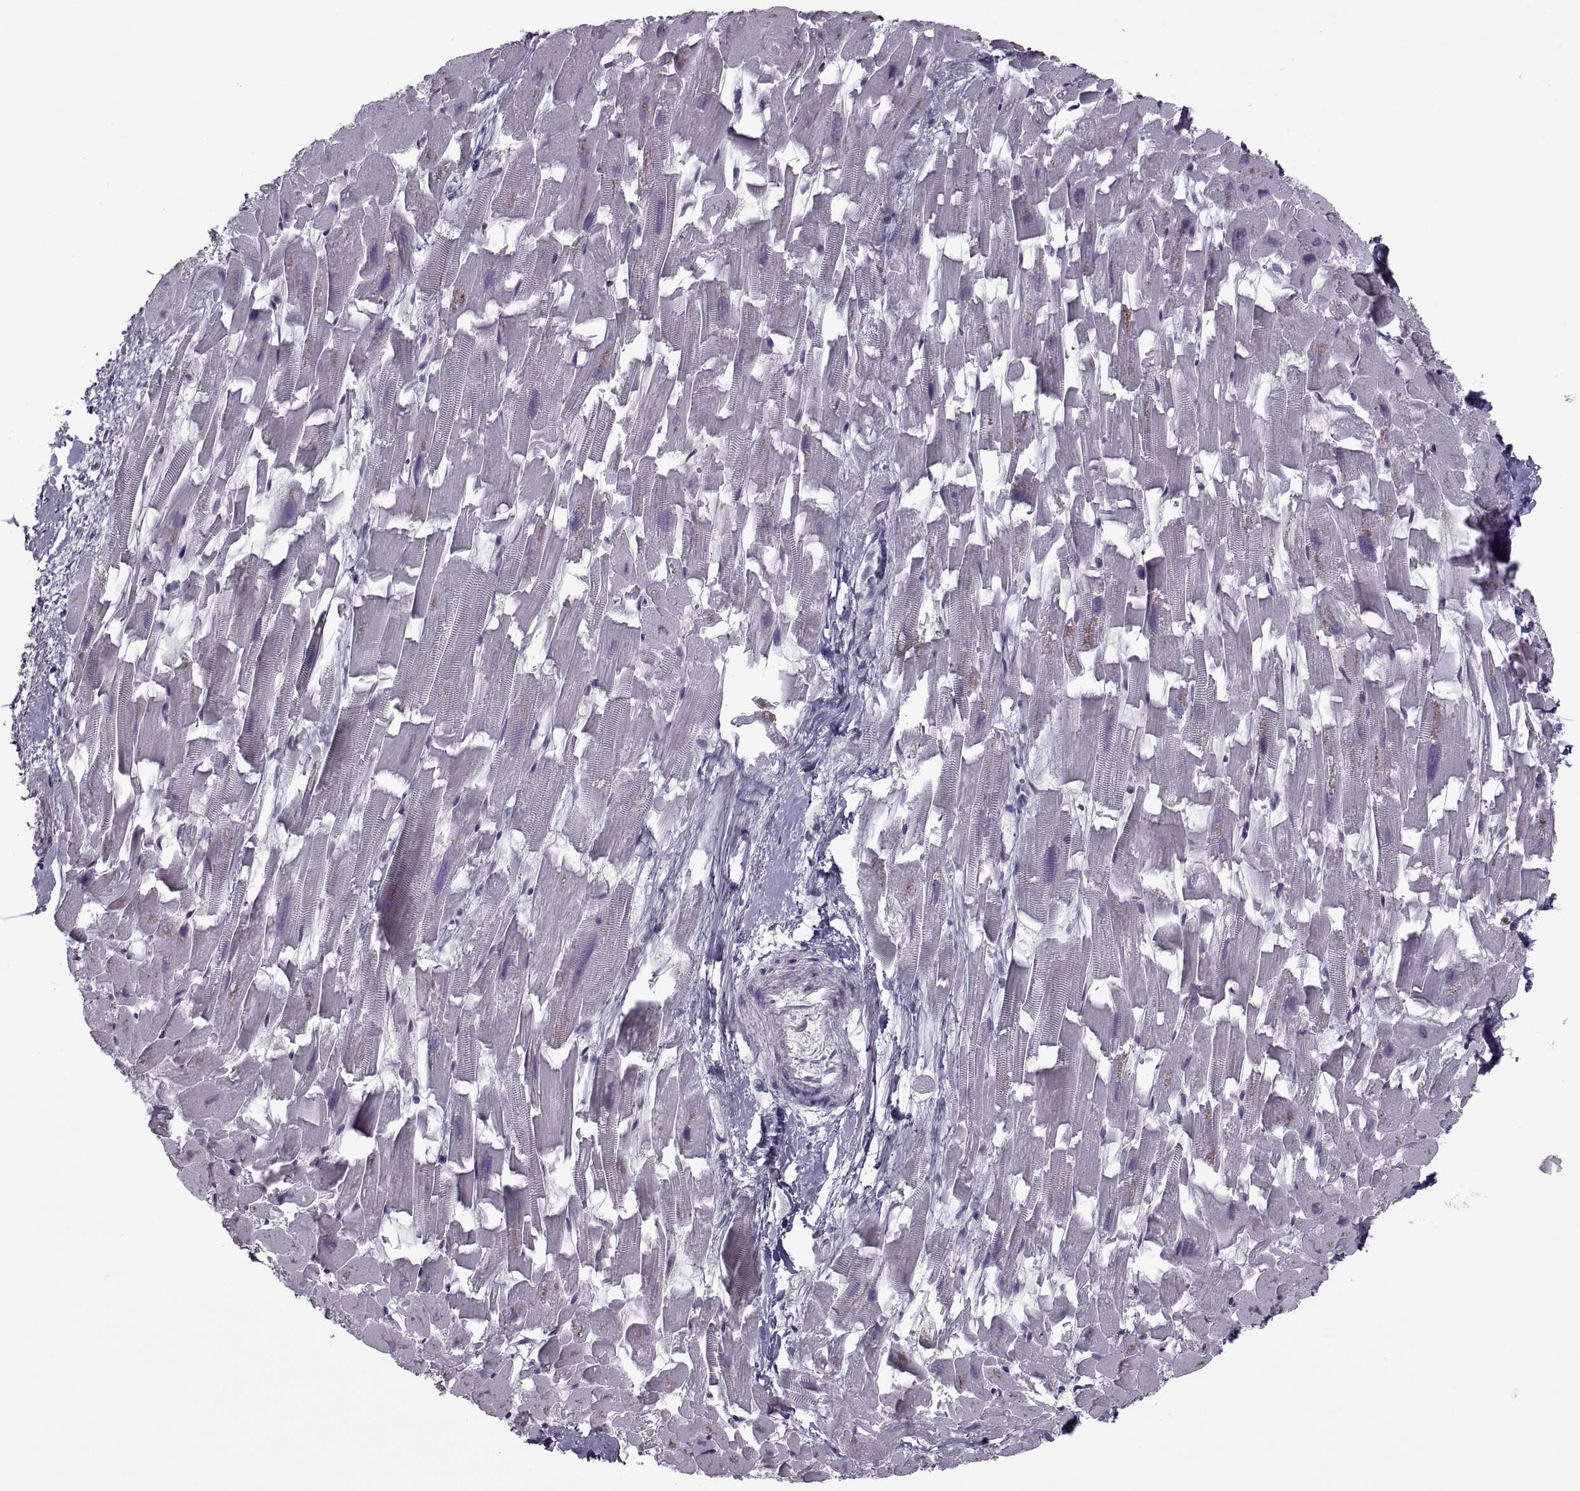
{"staining": {"intensity": "negative", "quantity": "none", "location": "none"}, "tissue": "heart muscle", "cell_type": "Cardiomyocytes", "image_type": "normal", "snomed": [{"axis": "morphology", "description": "Normal tissue, NOS"}, {"axis": "topography", "description": "Heart"}], "caption": "IHC histopathology image of unremarkable human heart muscle stained for a protein (brown), which reveals no expression in cardiomyocytes.", "gene": "PABPC1", "patient": {"sex": "female", "age": 64}}